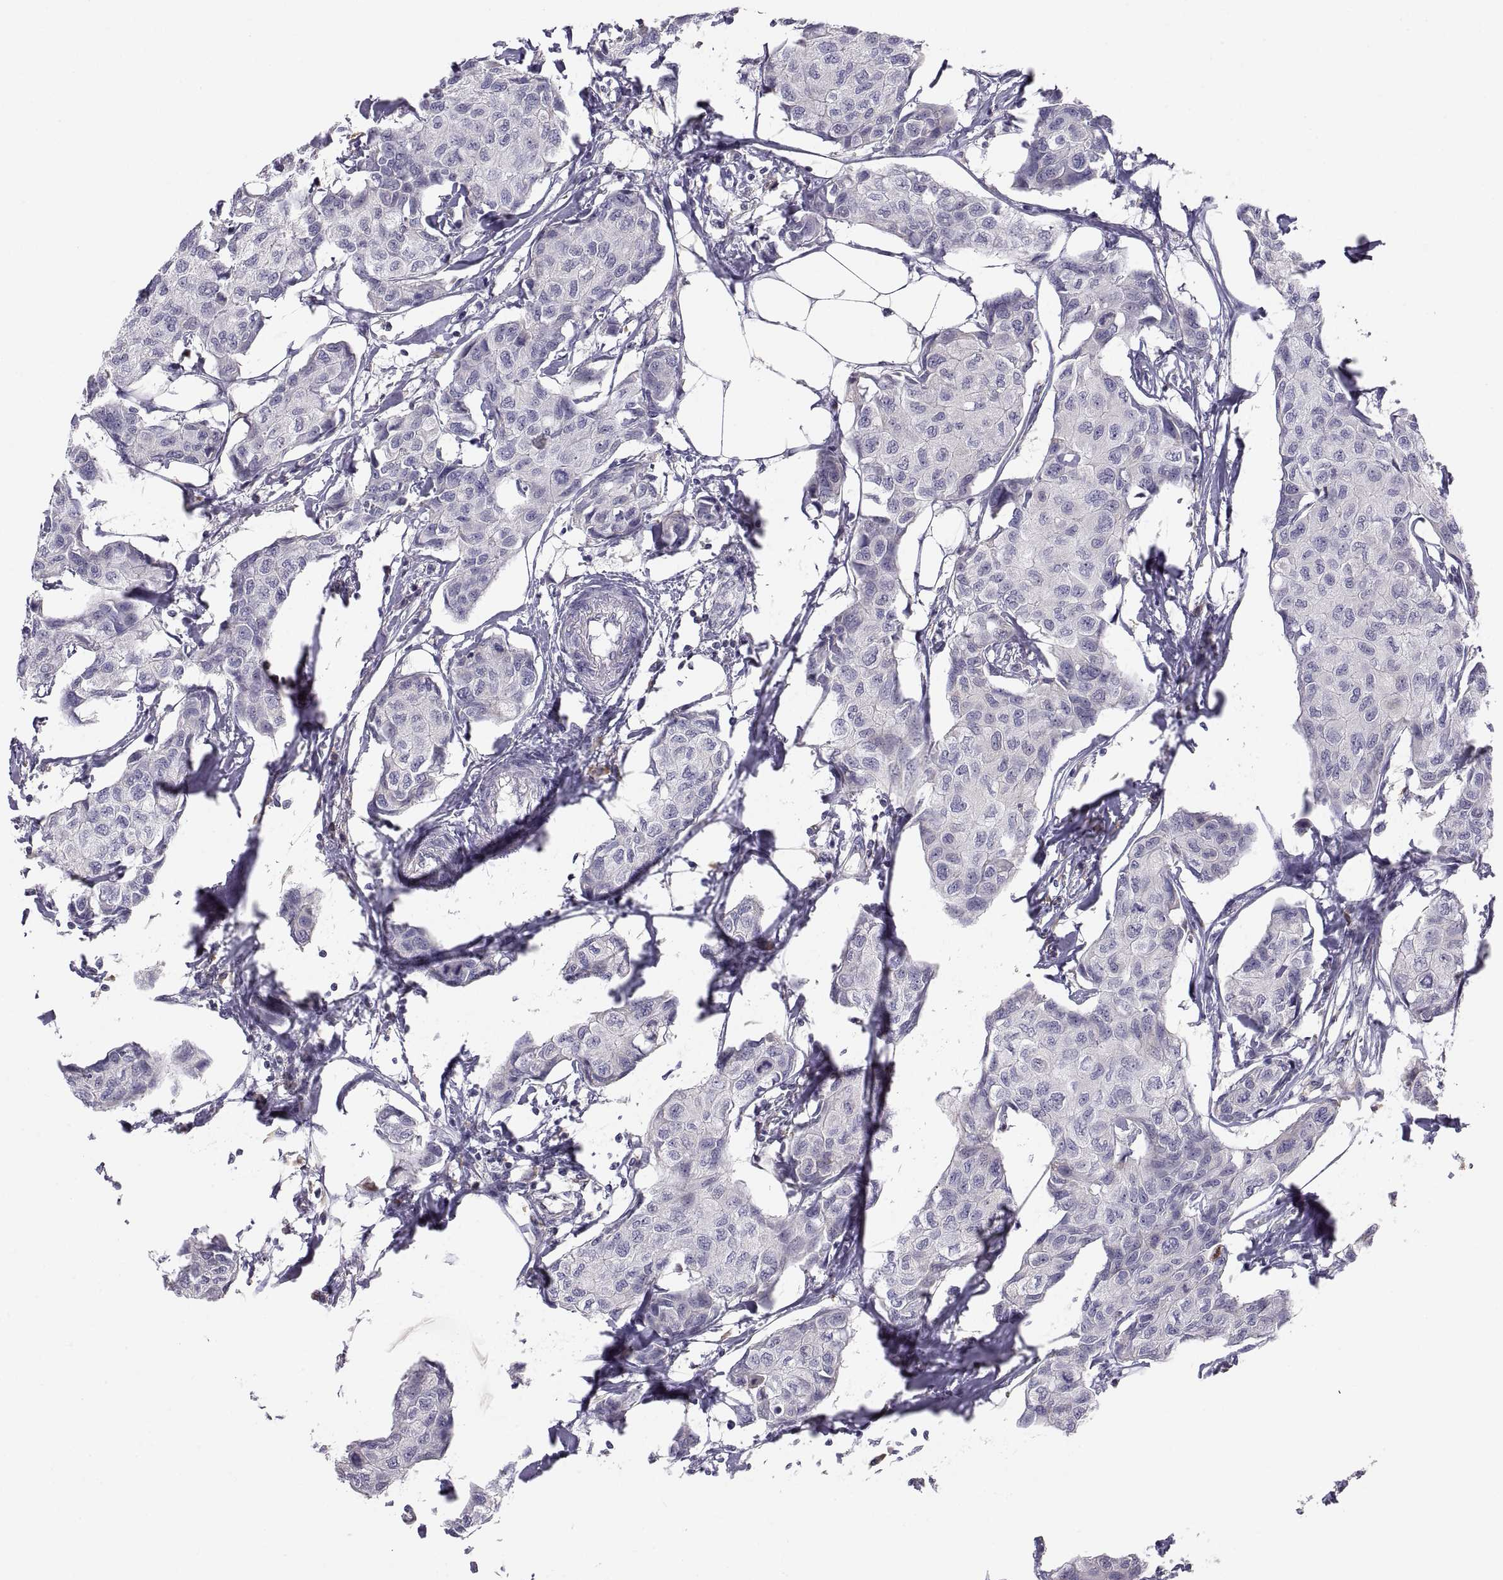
{"staining": {"intensity": "negative", "quantity": "none", "location": "none"}, "tissue": "breast cancer", "cell_type": "Tumor cells", "image_type": "cancer", "snomed": [{"axis": "morphology", "description": "Duct carcinoma"}, {"axis": "topography", "description": "Breast"}], "caption": "Protein analysis of breast cancer demonstrates no significant expression in tumor cells. (DAB (3,3'-diaminobenzidine) immunohistochemistry (IHC), high magnification).", "gene": "ERO1A", "patient": {"sex": "female", "age": 80}}